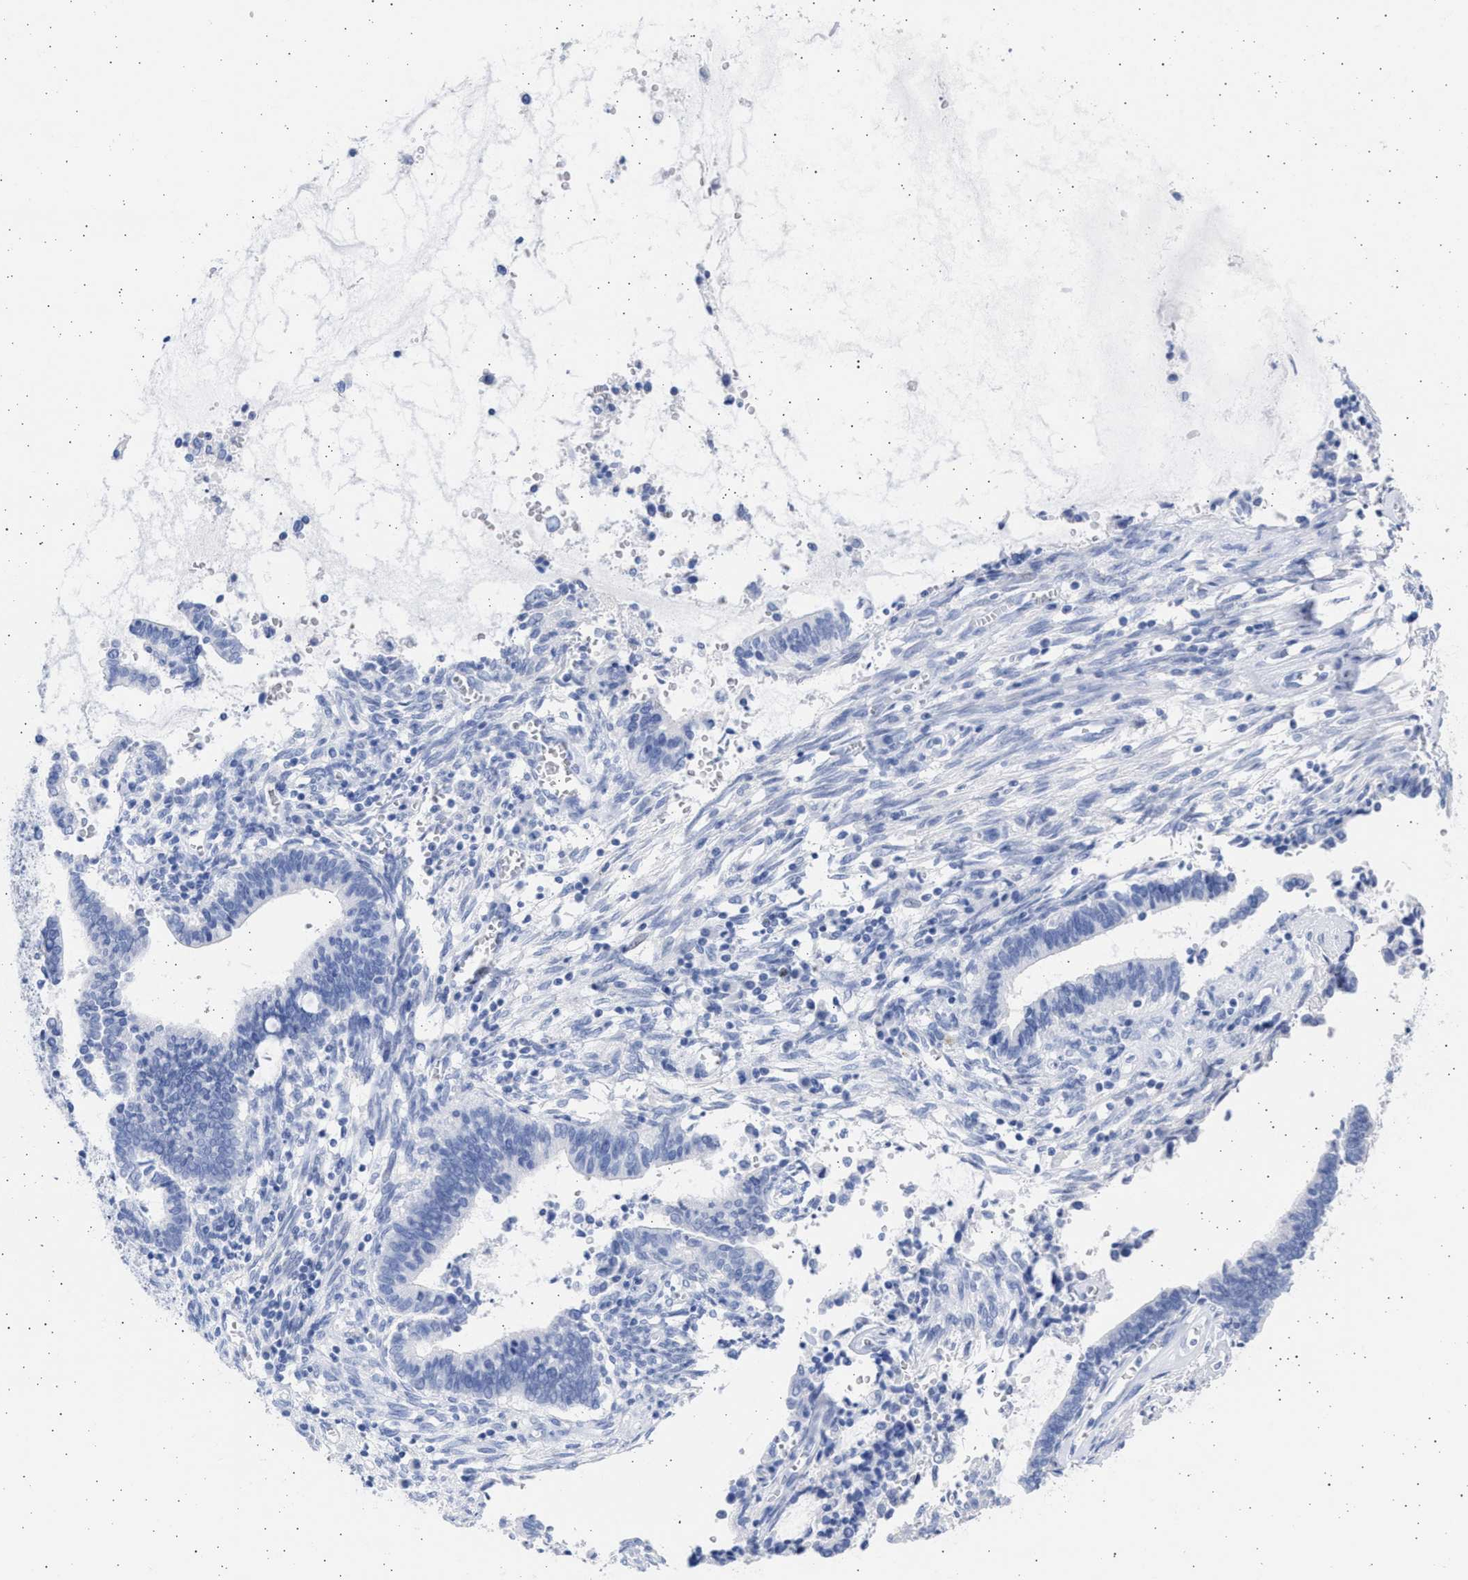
{"staining": {"intensity": "negative", "quantity": "none", "location": "none"}, "tissue": "cervical cancer", "cell_type": "Tumor cells", "image_type": "cancer", "snomed": [{"axis": "morphology", "description": "Adenocarcinoma, NOS"}, {"axis": "topography", "description": "Cervix"}], "caption": "A micrograph of human adenocarcinoma (cervical) is negative for staining in tumor cells. (DAB (3,3'-diaminobenzidine) immunohistochemistry (IHC) with hematoxylin counter stain).", "gene": "ALDOC", "patient": {"sex": "female", "age": 44}}